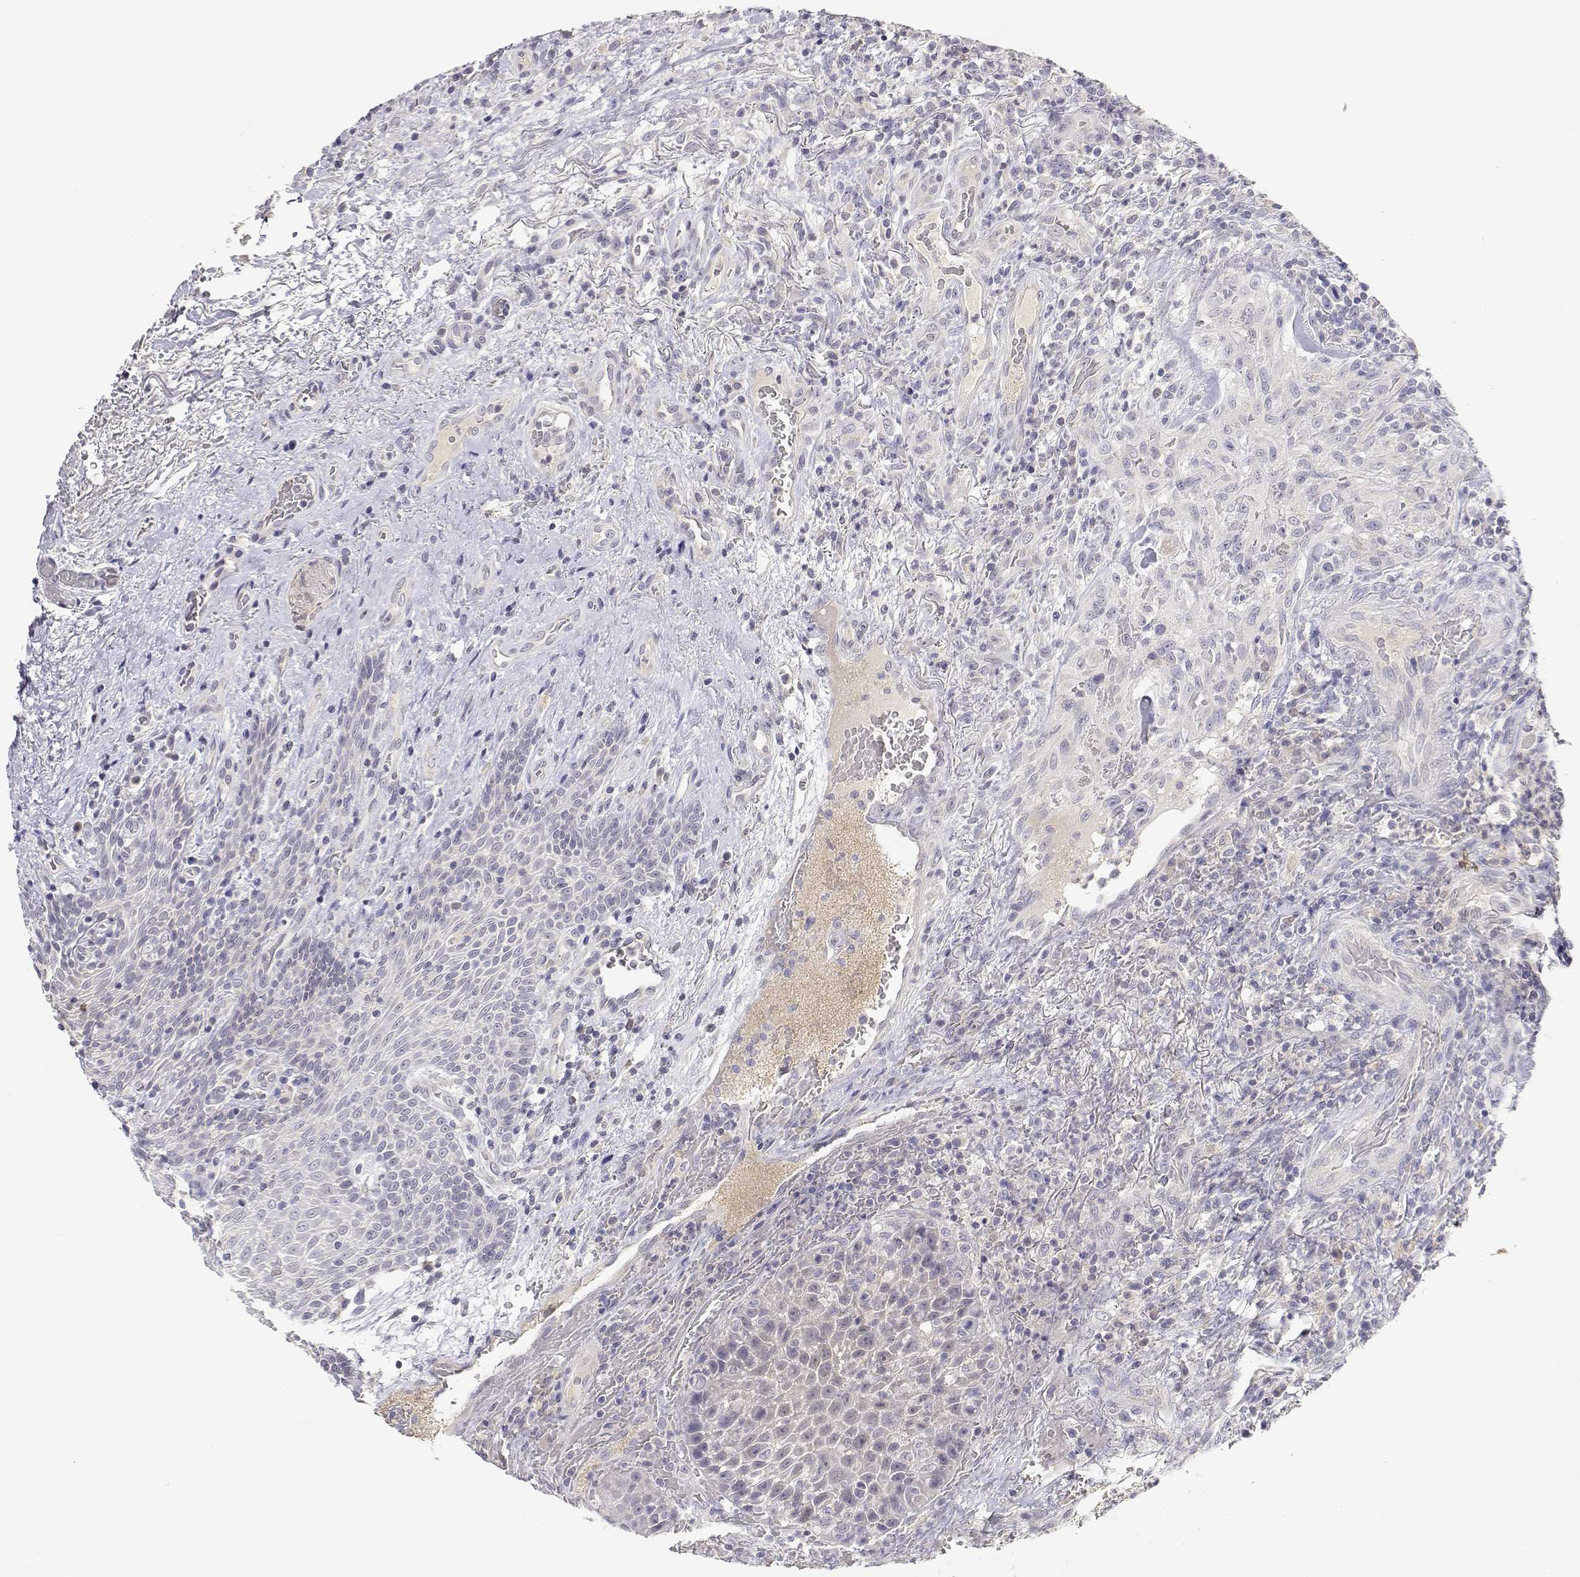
{"staining": {"intensity": "negative", "quantity": "none", "location": "none"}, "tissue": "head and neck cancer", "cell_type": "Tumor cells", "image_type": "cancer", "snomed": [{"axis": "morphology", "description": "Squamous cell carcinoma, NOS"}, {"axis": "topography", "description": "Head-Neck"}], "caption": "A histopathology image of head and neck squamous cell carcinoma stained for a protein exhibits no brown staining in tumor cells.", "gene": "ADA", "patient": {"sex": "male", "age": 69}}